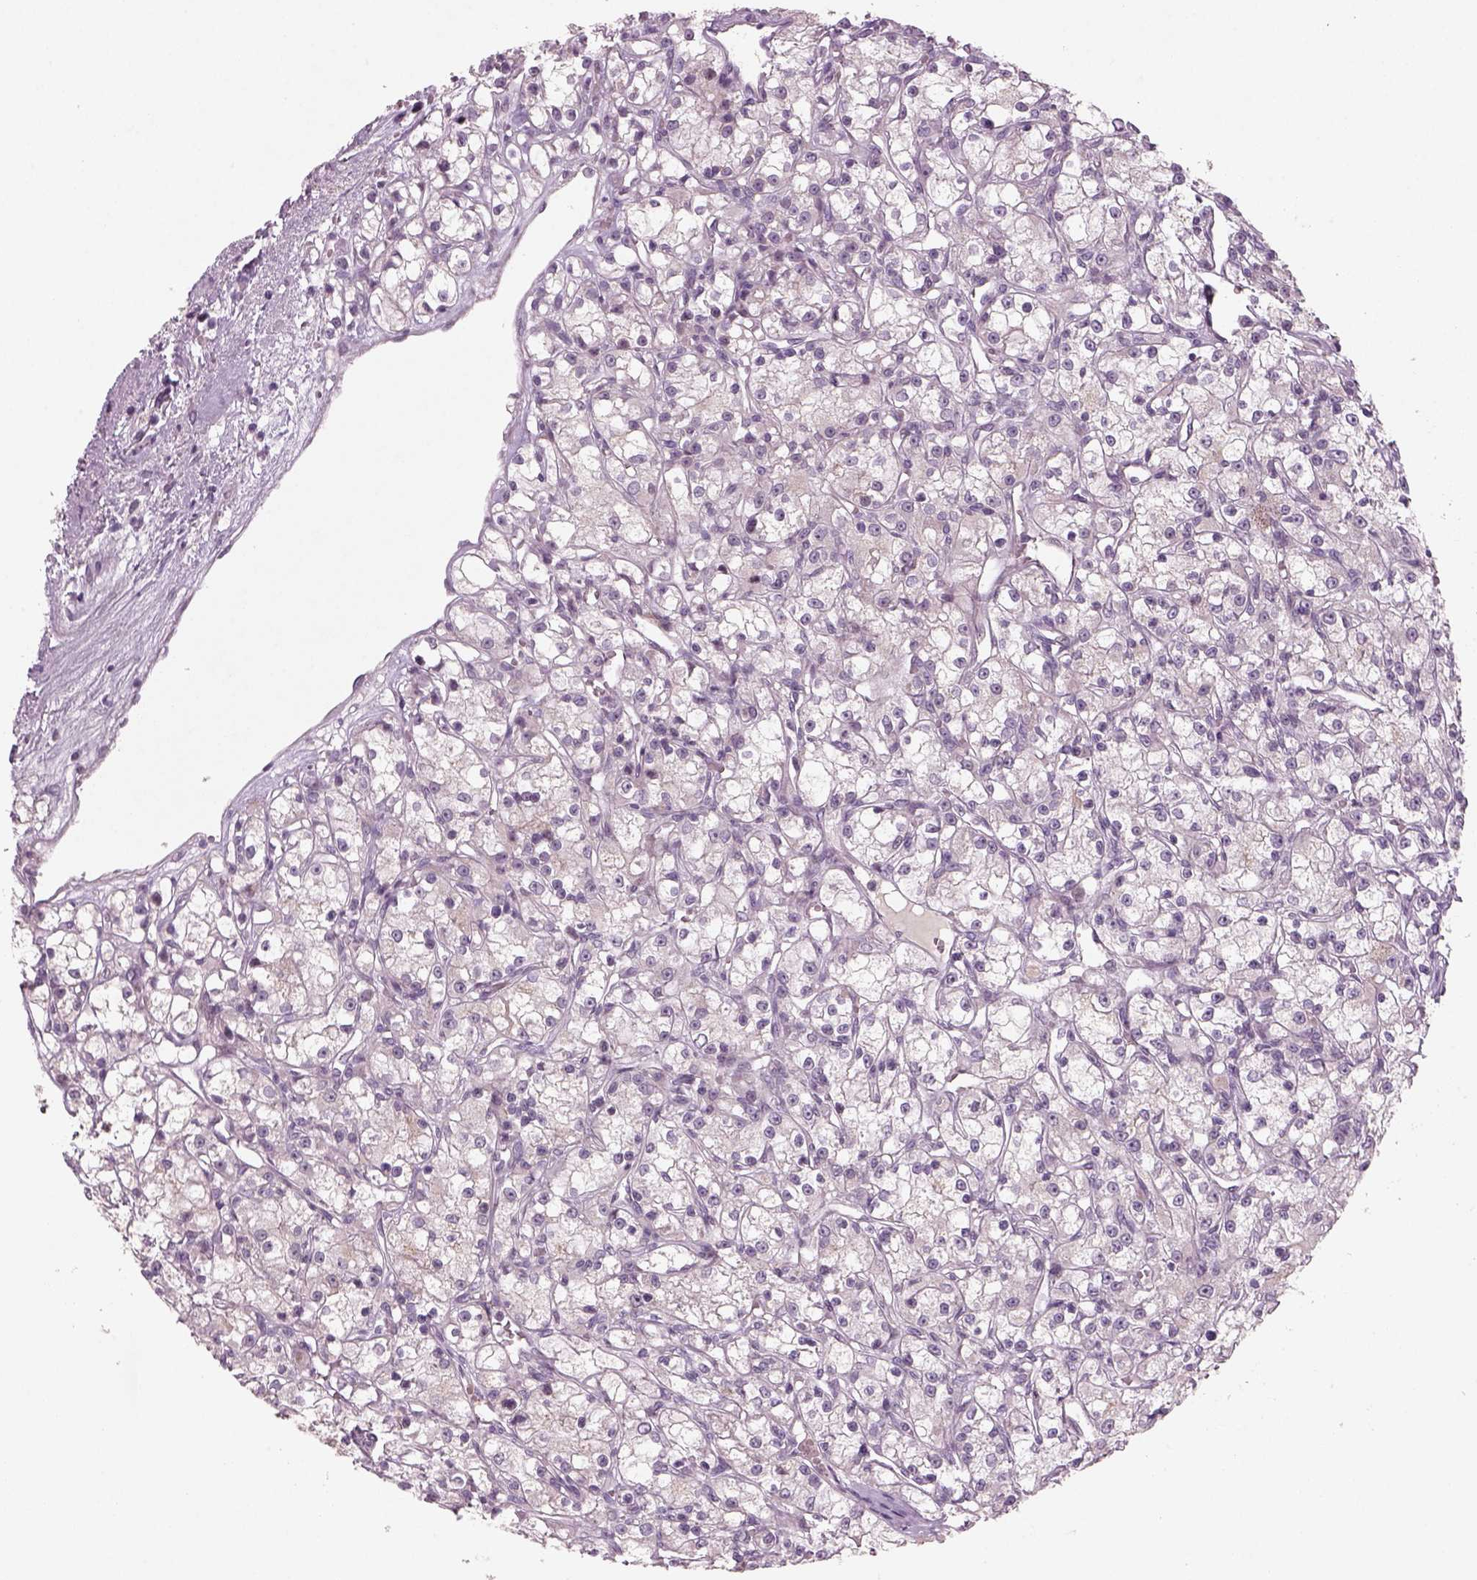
{"staining": {"intensity": "negative", "quantity": "none", "location": "none"}, "tissue": "renal cancer", "cell_type": "Tumor cells", "image_type": "cancer", "snomed": [{"axis": "morphology", "description": "Adenocarcinoma, NOS"}, {"axis": "topography", "description": "Kidney"}], "caption": "A photomicrograph of human renal adenocarcinoma is negative for staining in tumor cells.", "gene": "PENK", "patient": {"sex": "female", "age": 59}}